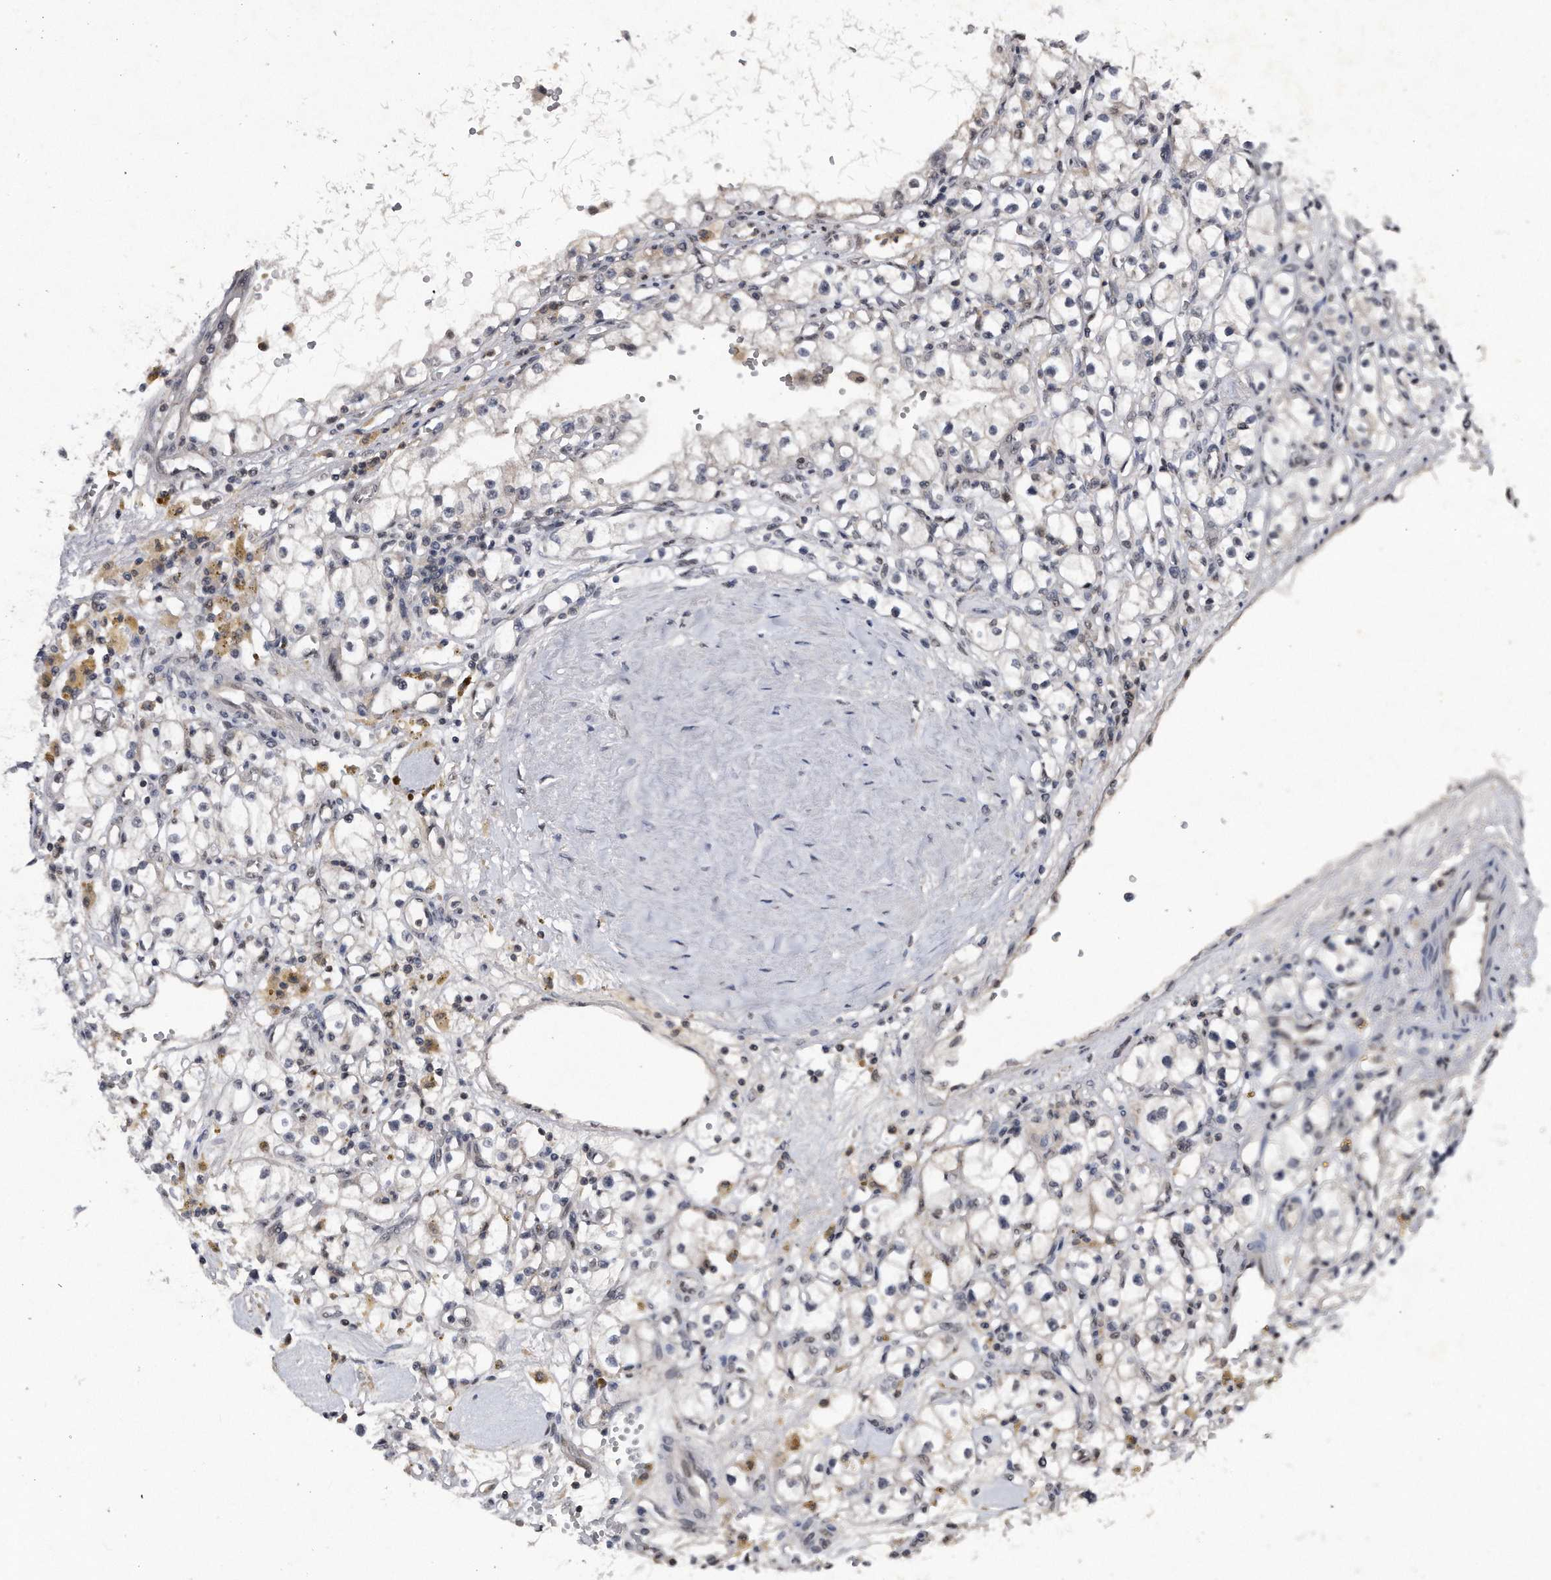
{"staining": {"intensity": "negative", "quantity": "none", "location": "none"}, "tissue": "renal cancer", "cell_type": "Tumor cells", "image_type": "cancer", "snomed": [{"axis": "morphology", "description": "Adenocarcinoma, NOS"}, {"axis": "topography", "description": "Kidney"}], "caption": "This is an immunohistochemistry histopathology image of renal adenocarcinoma. There is no staining in tumor cells.", "gene": "VIRMA", "patient": {"sex": "male", "age": 56}}